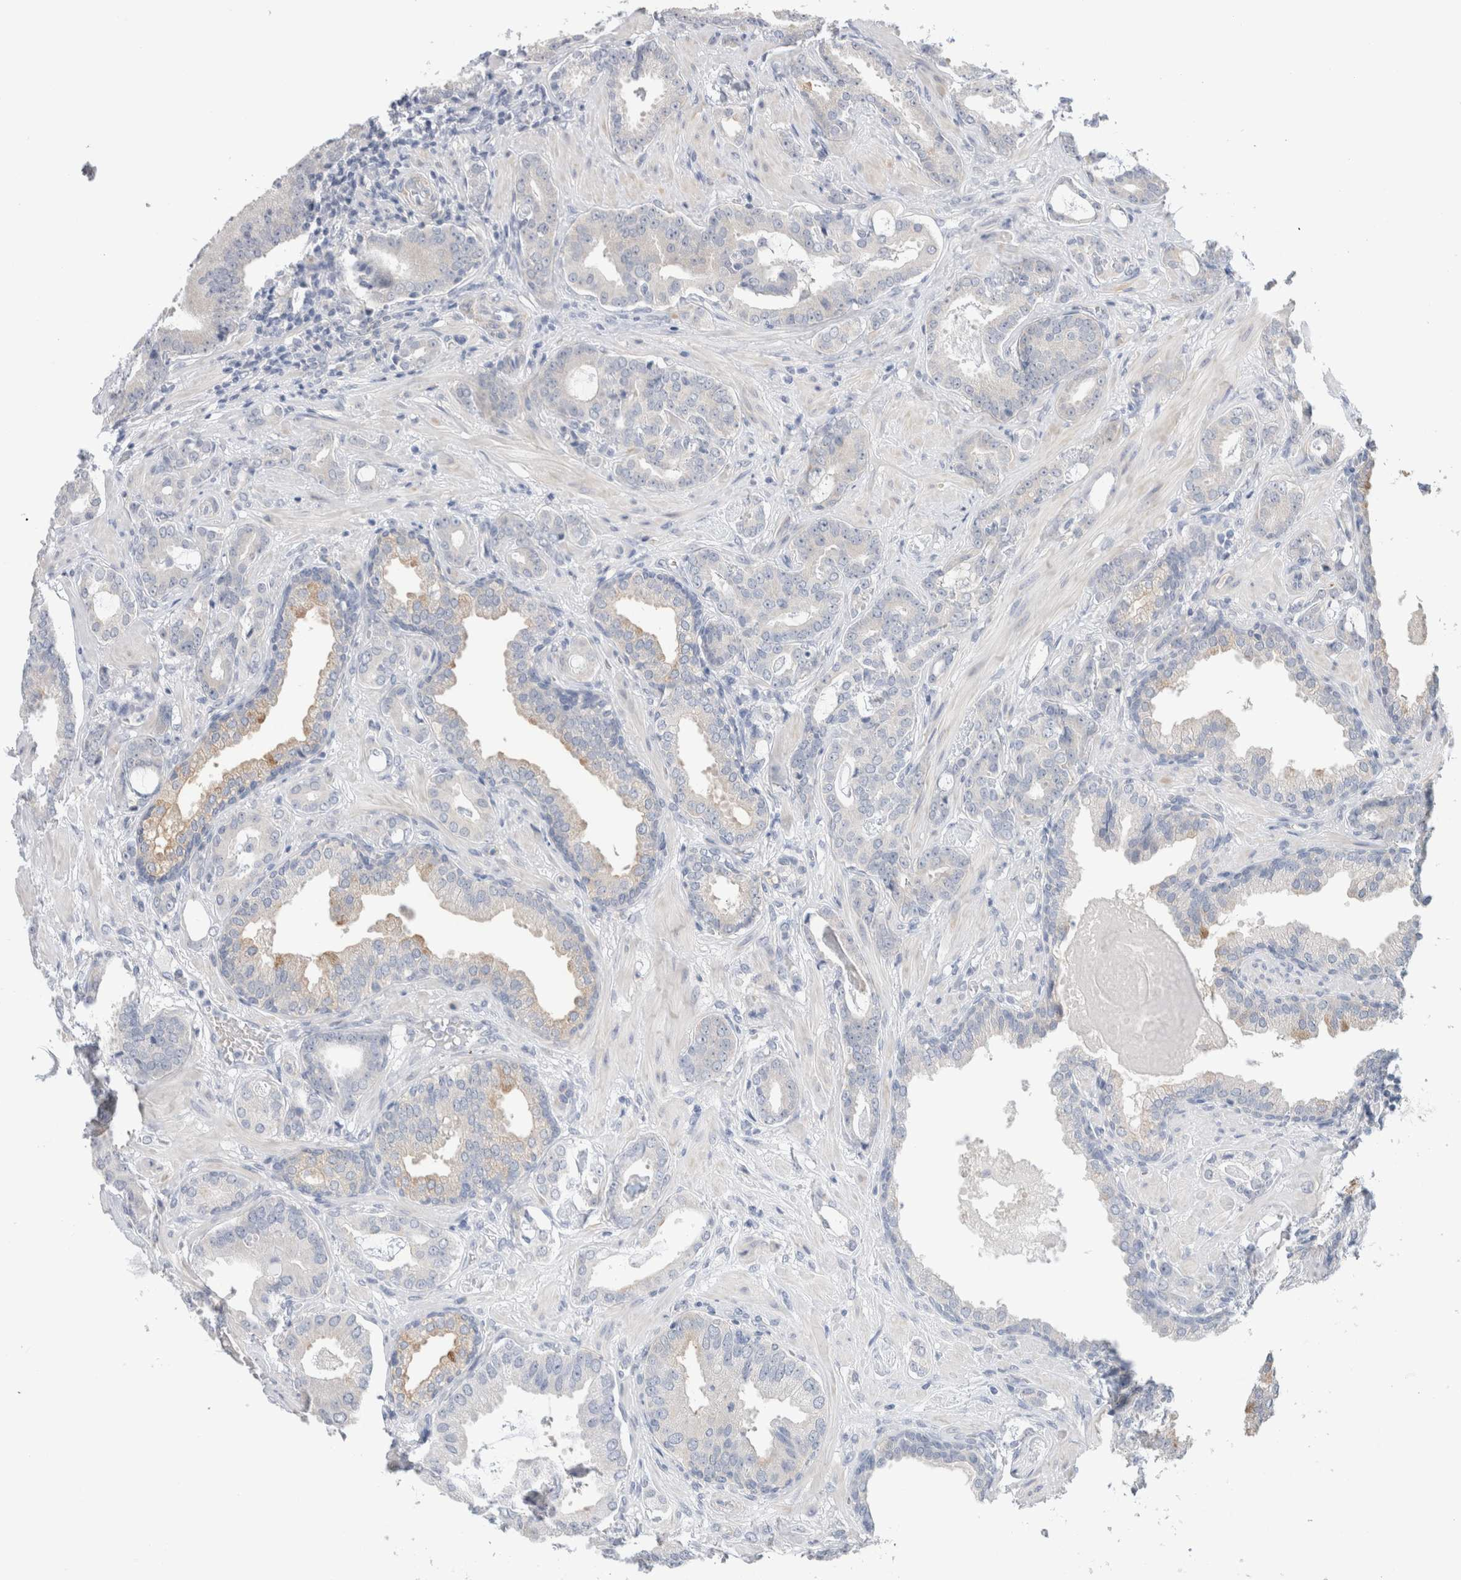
{"staining": {"intensity": "negative", "quantity": "none", "location": "none"}, "tissue": "prostate cancer", "cell_type": "Tumor cells", "image_type": "cancer", "snomed": [{"axis": "morphology", "description": "Adenocarcinoma, Low grade"}, {"axis": "topography", "description": "Prostate"}], "caption": "Immunohistochemistry (IHC) image of adenocarcinoma (low-grade) (prostate) stained for a protein (brown), which displays no expression in tumor cells.", "gene": "NDOR1", "patient": {"sex": "male", "age": 53}}